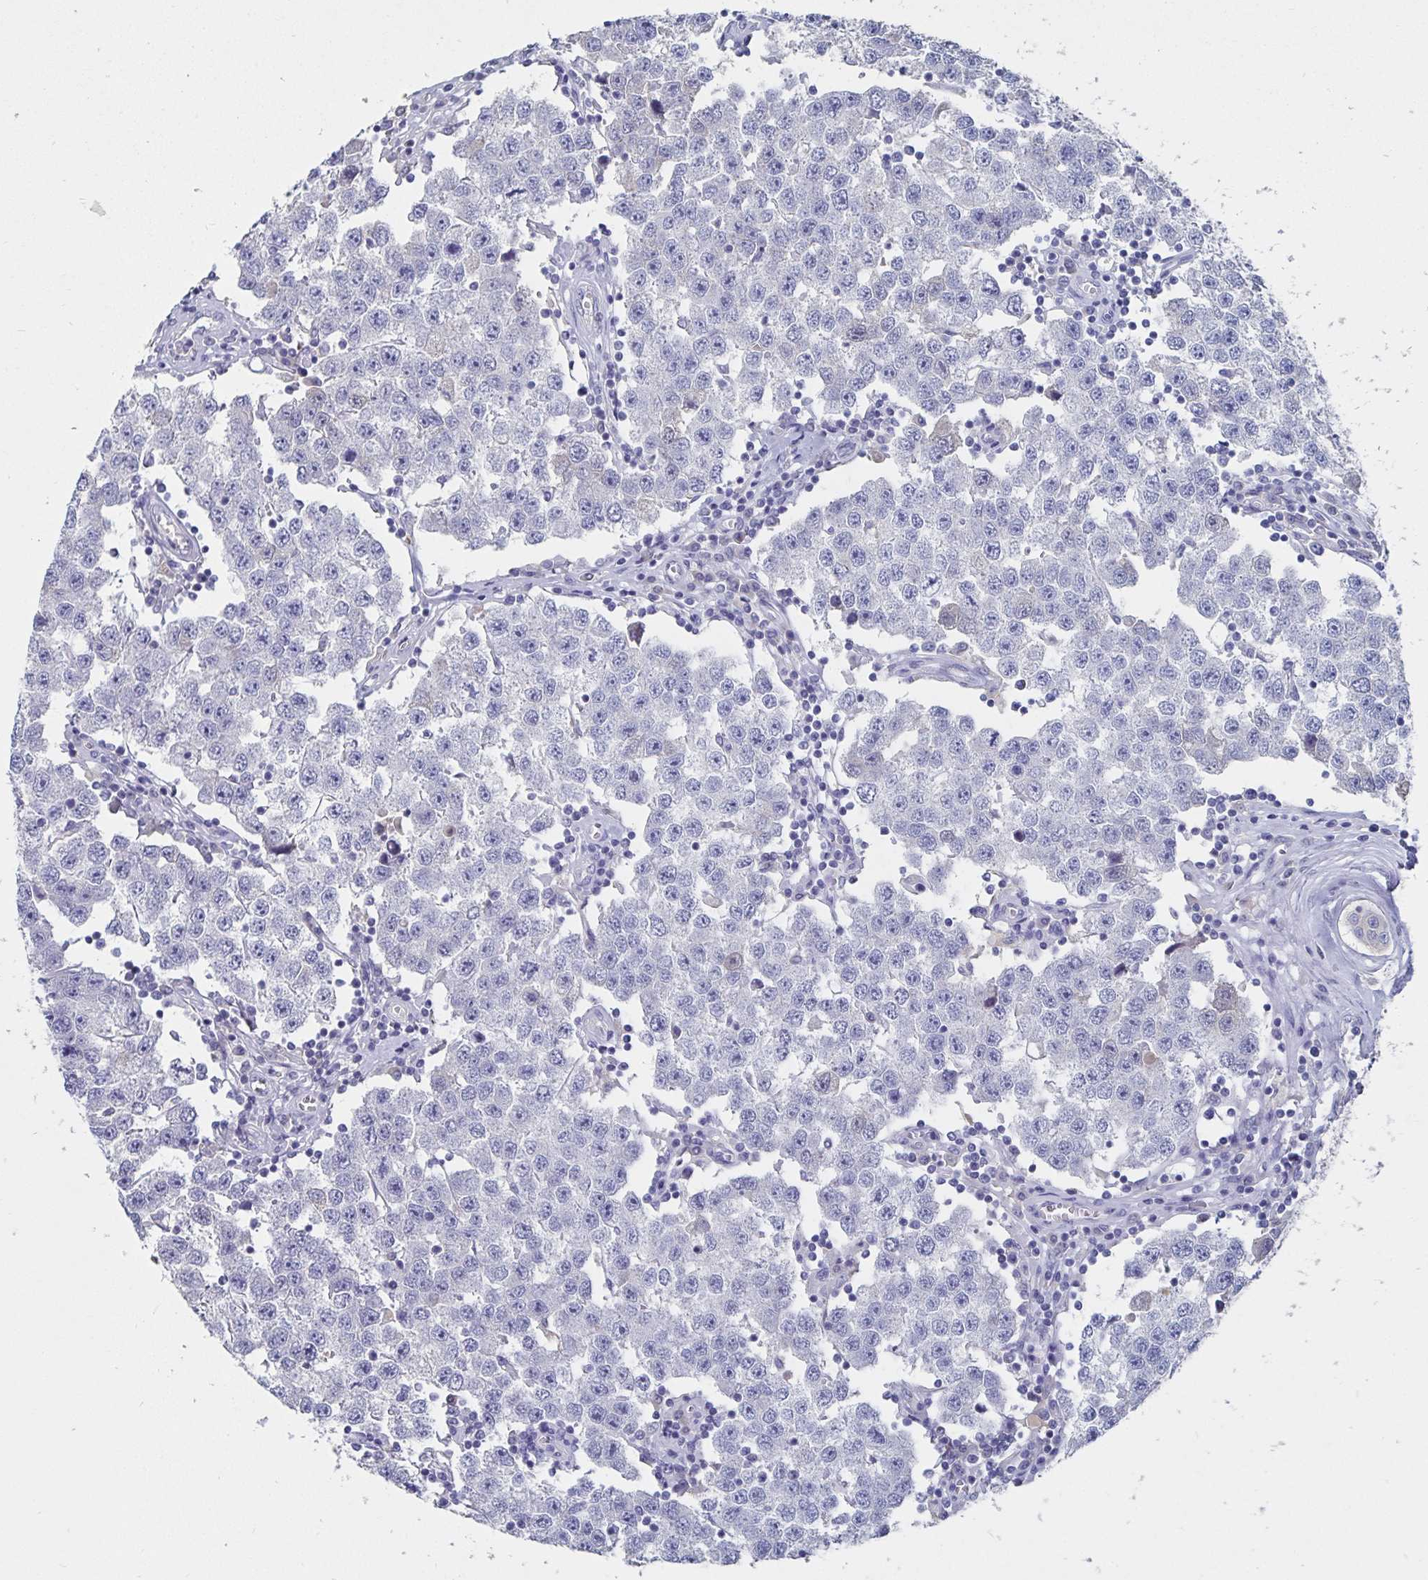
{"staining": {"intensity": "negative", "quantity": "none", "location": "none"}, "tissue": "testis cancer", "cell_type": "Tumor cells", "image_type": "cancer", "snomed": [{"axis": "morphology", "description": "Seminoma, NOS"}, {"axis": "topography", "description": "Testis"}], "caption": "An image of testis cancer stained for a protein displays no brown staining in tumor cells.", "gene": "CFAP69", "patient": {"sex": "male", "age": 34}}